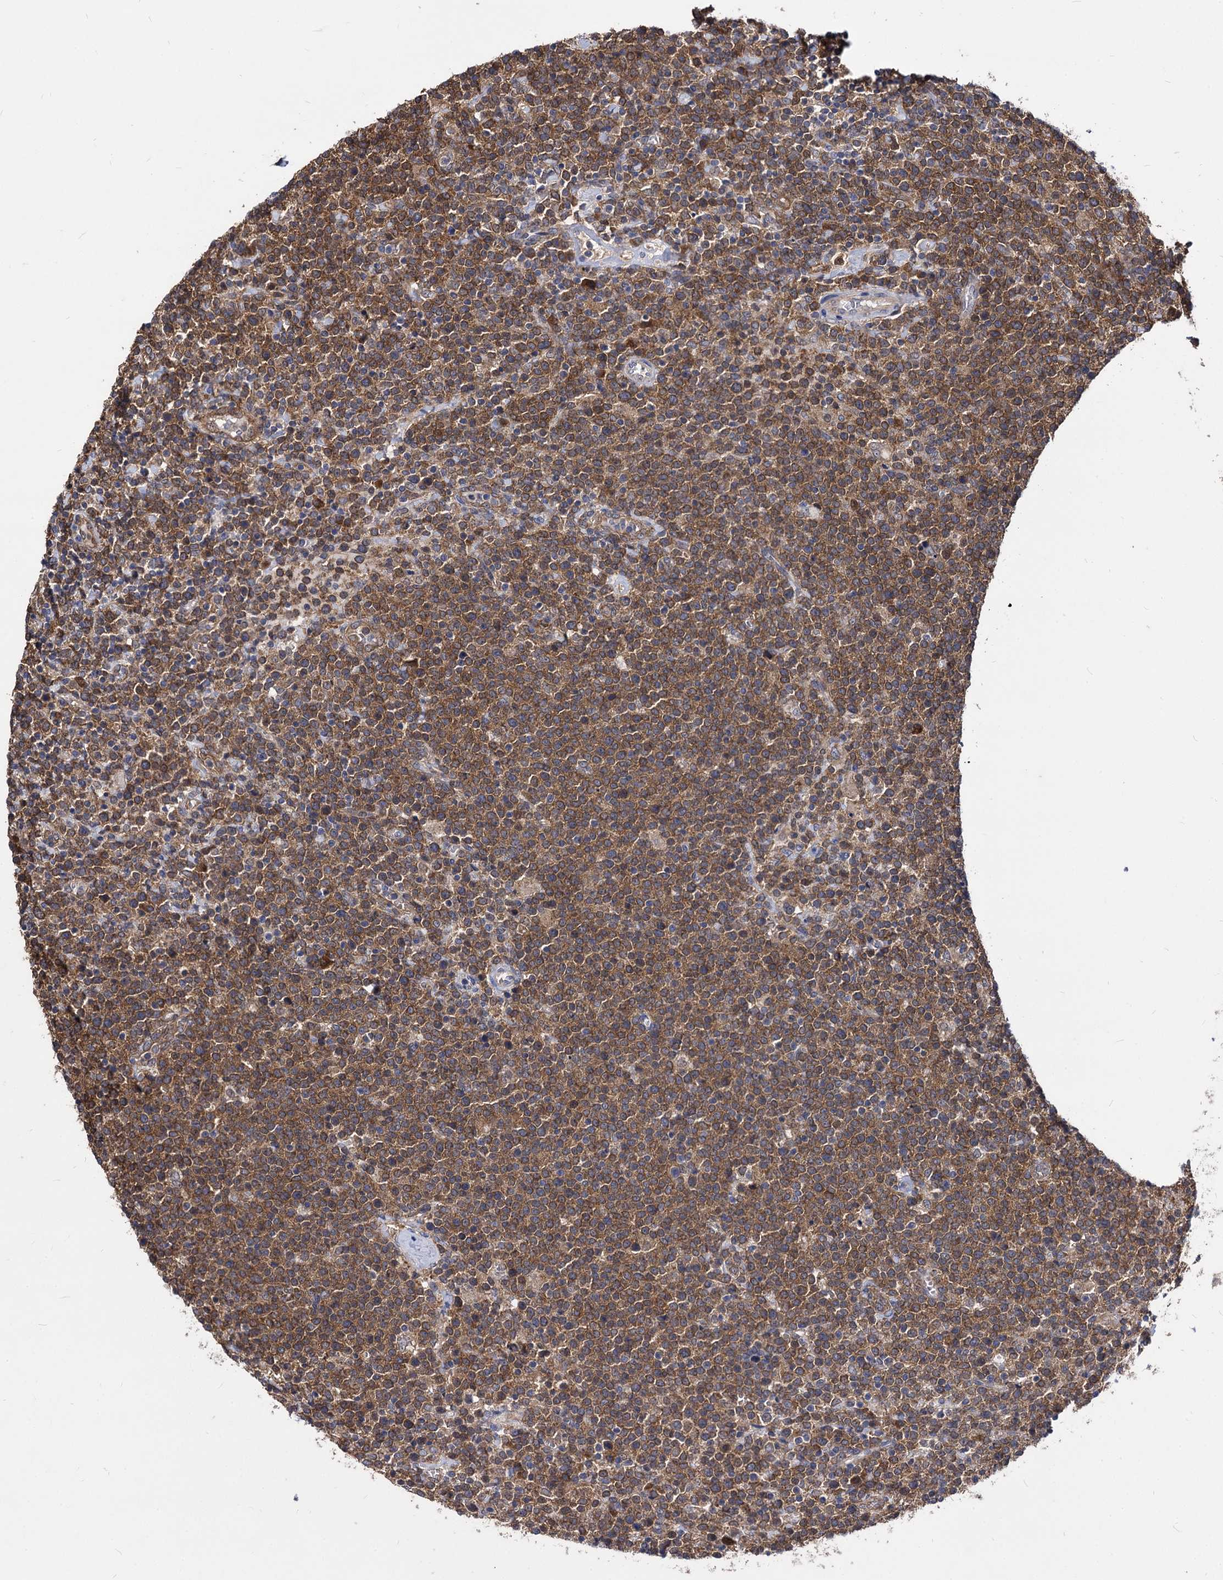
{"staining": {"intensity": "moderate", "quantity": ">75%", "location": "cytoplasmic/membranous"}, "tissue": "lymphoma", "cell_type": "Tumor cells", "image_type": "cancer", "snomed": [{"axis": "morphology", "description": "Malignant lymphoma, non-Hodgkin's type, High grade"}, {"axis": "topography", "description": "Lymph node"}], "caption": "This image demonstrates lymphoma stained with immunohistochemistry to label a protein in brown. The cytoplasmic/membranous of tumor cells show moderate positivity for the protein. Nuclei are counter-stained blue.", "gene": "NME1", "patient": {"sex": "male", "age": 61}}